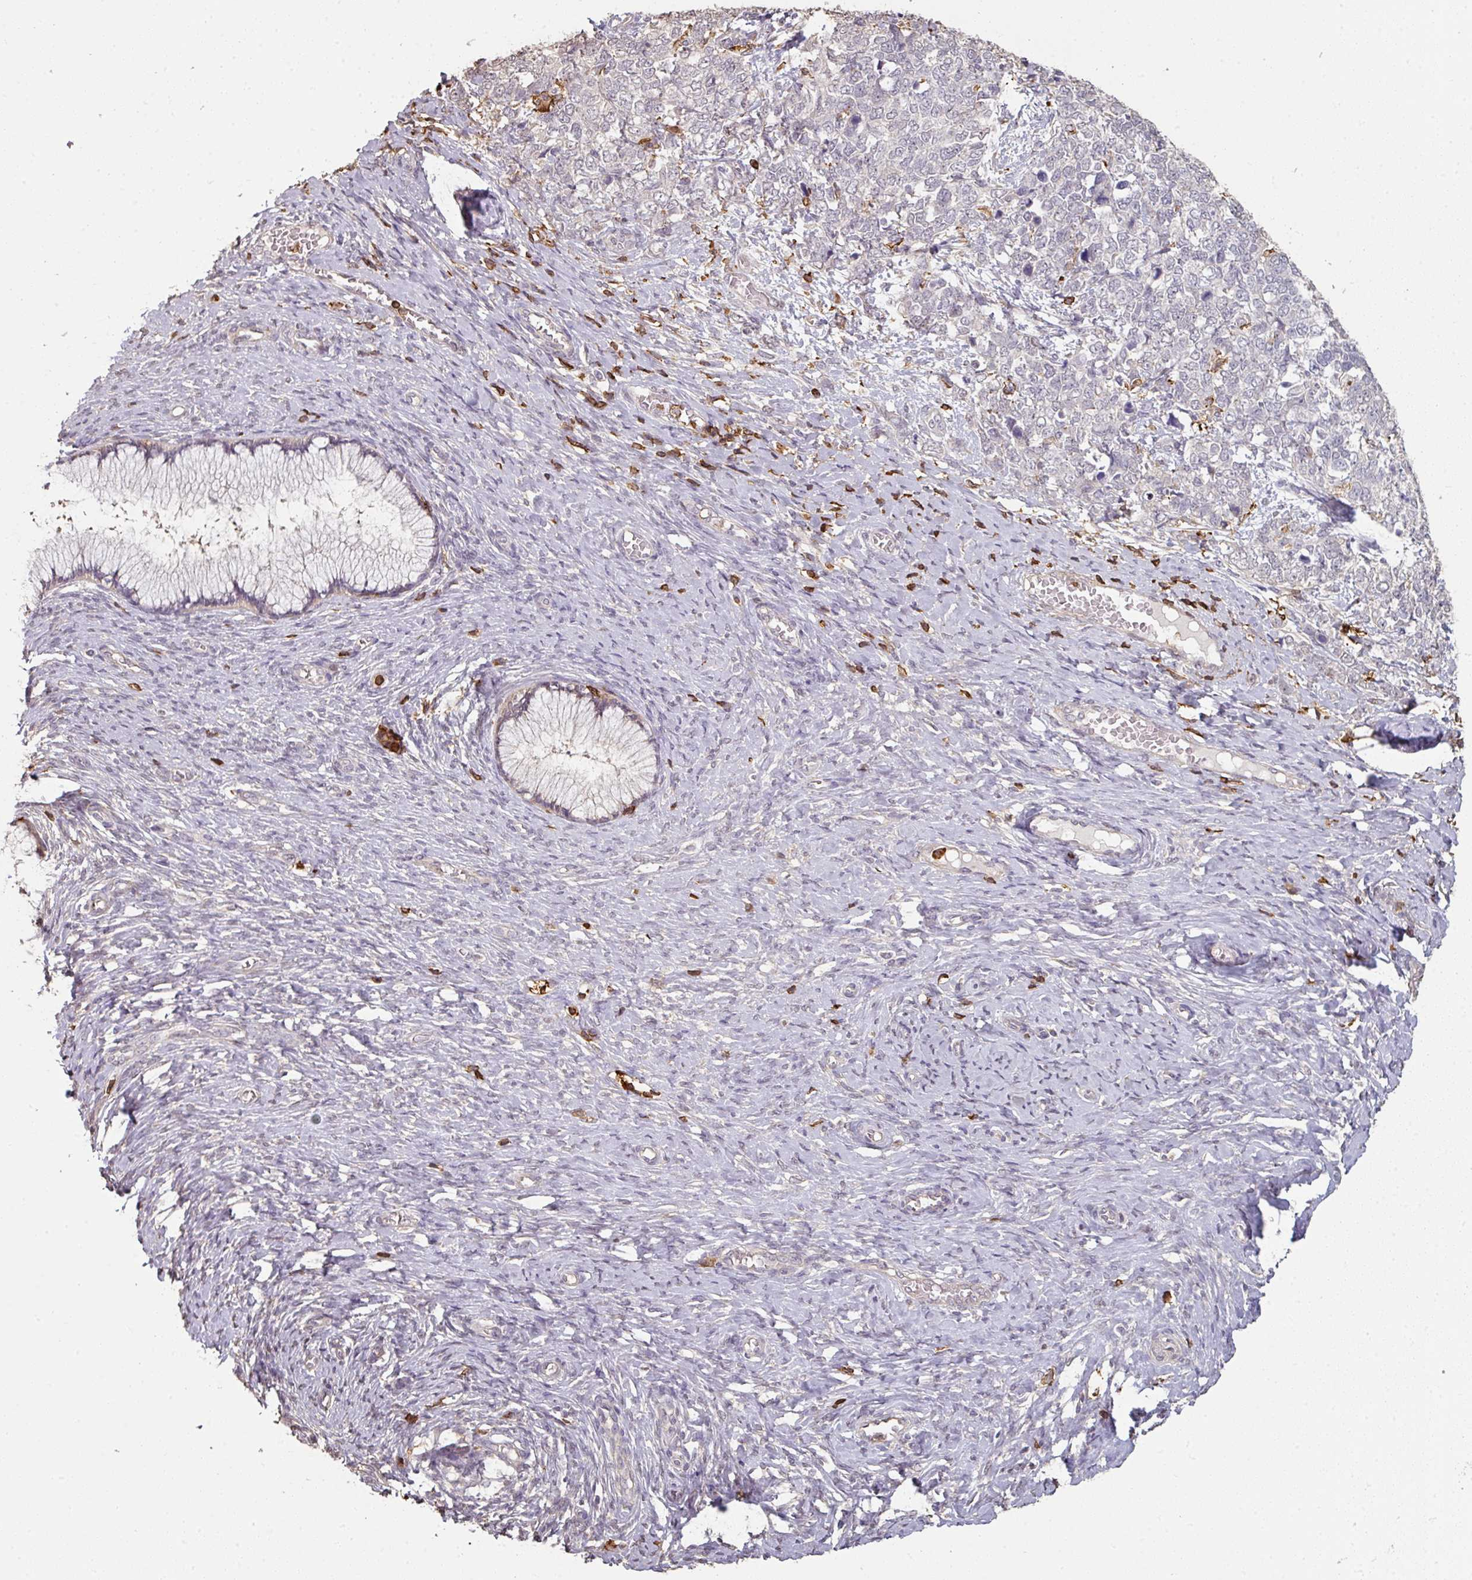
{"staining": {"intensity": "negative", "quantity": "none", "location": "none"}, "tissue": "cervical cancer", "cell_type": "Tumor cells", "image_type": "cancer", "snomed": [{"axis": "morphology", "description": "Squamous cell carcinoma, NOS"}, {"axis": "topography", "description": "Cervix"}], "caption": "A histopathology image of cervical cancer stained for a protein demonstrates no brown staining in tumor cells. The staining was performed using DAB to visualize the protein expression in brown, while the nuclei were stained in blue with hematoxylin (Magnification: 20x).", "gene": "OLFML2B", "patient": {"sex": "female", "age": 63}}